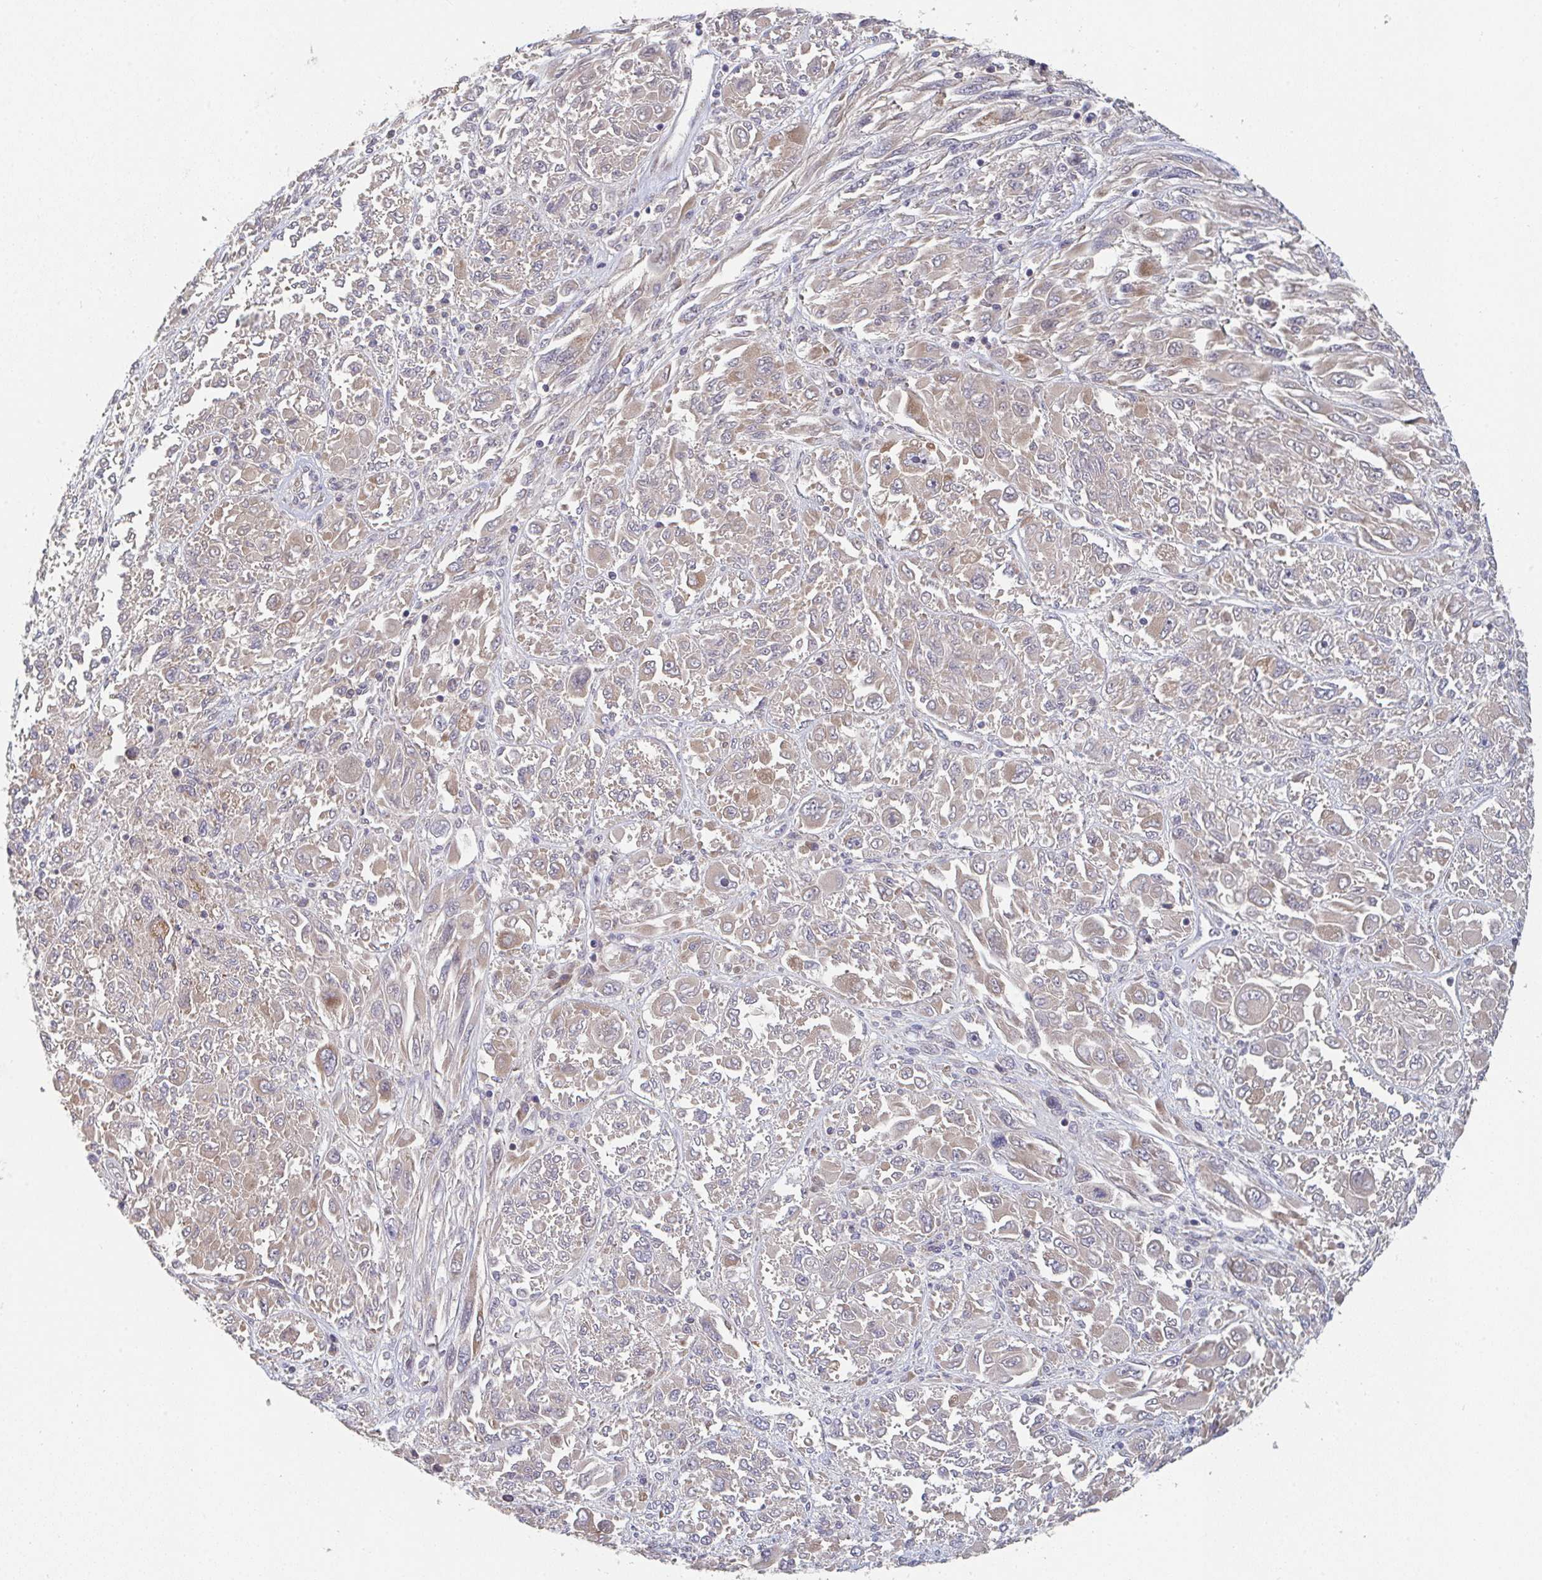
{"staining": {"intensity": "weak", "quantity": ">75%", "location": "cytoplasmic/membranous"}, "tissue": "melanoma", "cell_type": "Tumor cells", "image_type": "cancer", "snomed": [{"axis": "morphology", "description": "Malignant melanoma, NOS"}, {"axis": "topography", "description": "Skin"}], "caption": "Tumor cells reveal low levels of weak cytoplasmic/membranous staining in about >75% of cells in malignant melanoma.", "gene": "ELOVL1", "patient": {"sex": "female", "age": 91}}